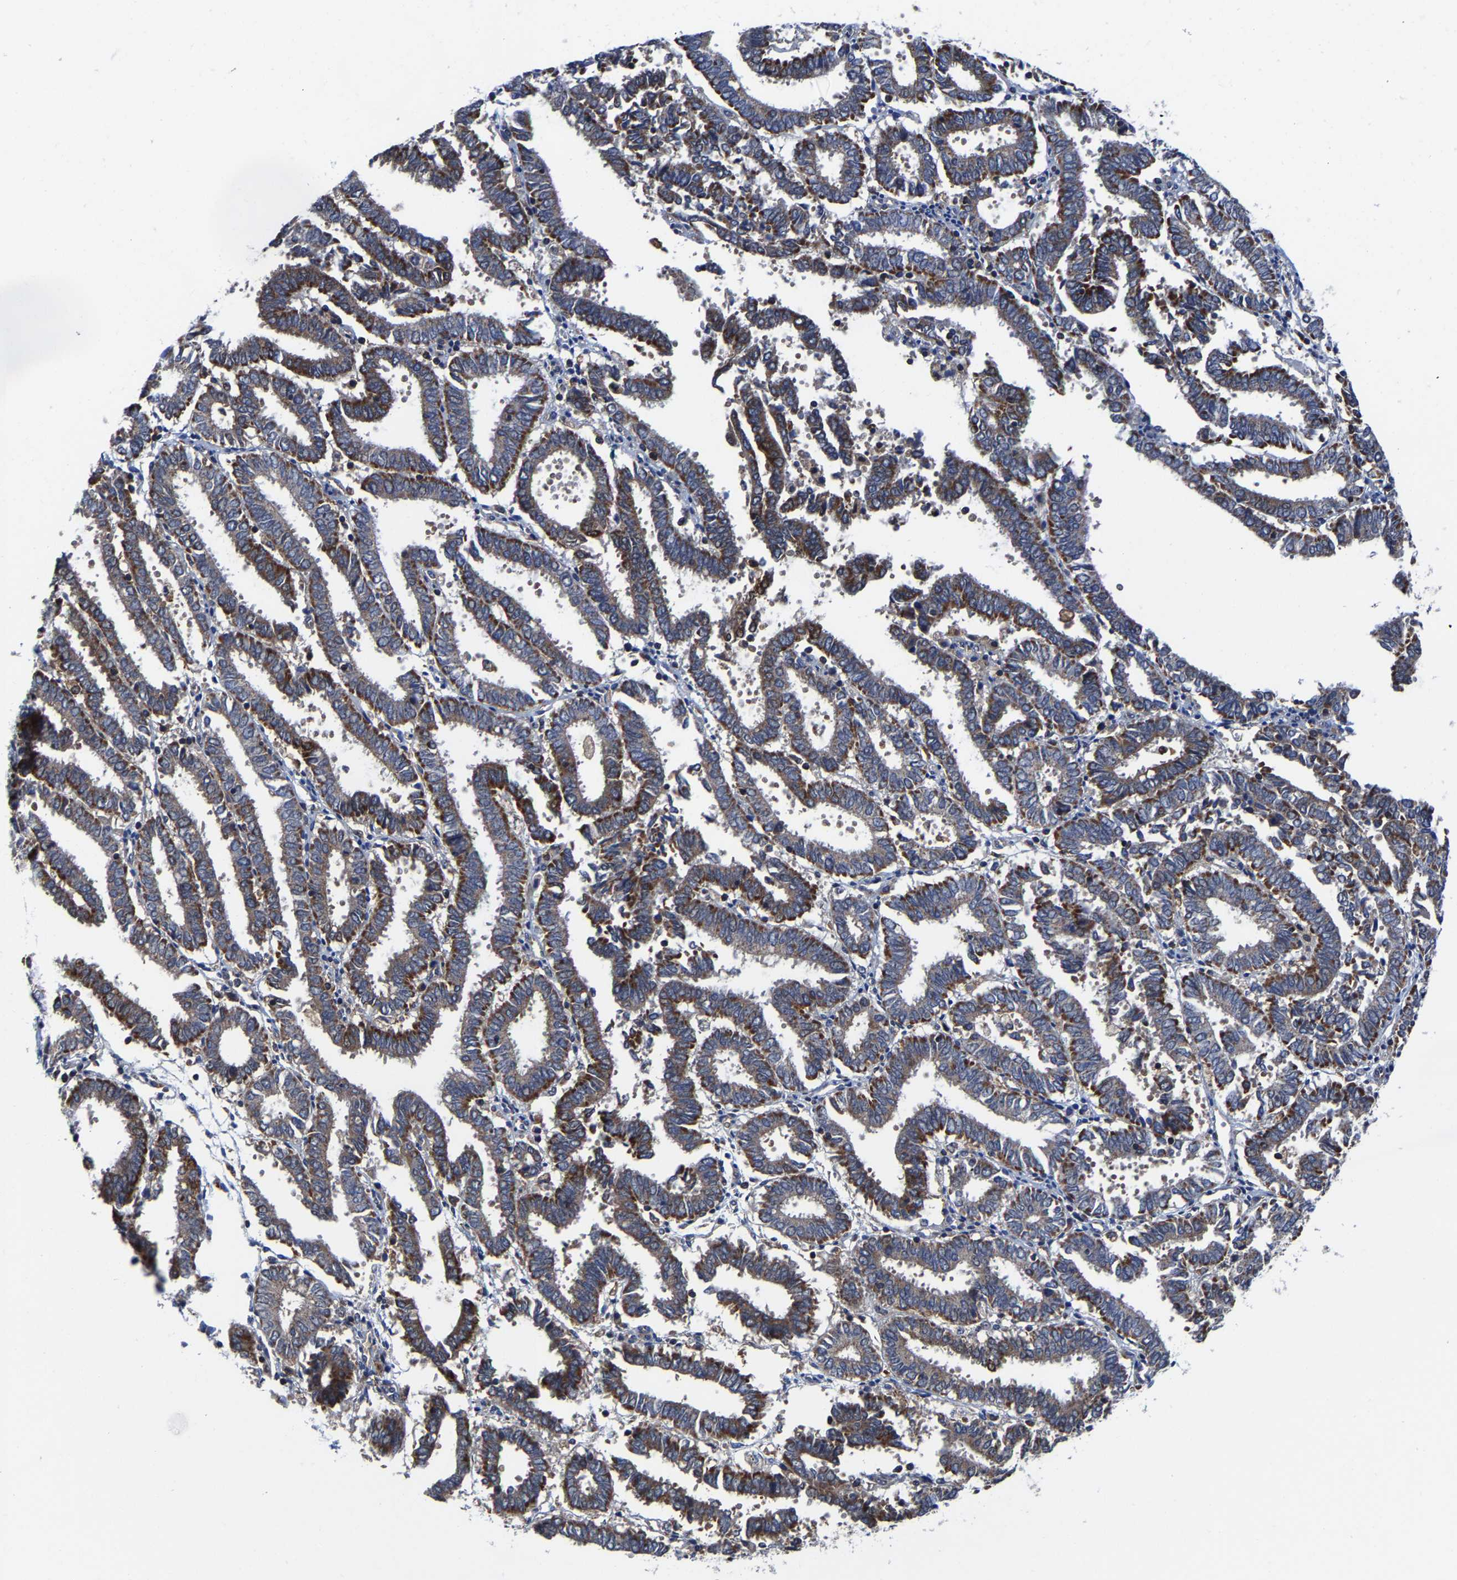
{"staining": {"intensity": "strong", "quantity": ">75%", "location": "cytoplasmic/membranous"}, "tissue": "endometrial cancer", "cell_type": "Tumor cells", "image_type": "cancer", "snomed": [{"axis": "morphology", "description": "Adenocarcinoma, NOS"}, {"axis": "topography", "description": "Uterus"}], "caption": "Adenocarcinoma (endometrial) tissue shows strong cytoplasmic/membranous positivity in about >75% of tumor cells (IHC, brightfield microscopy, high magnification).", "gene": "PFKFB3", "patient": {"sex": "female", "age": 83}}